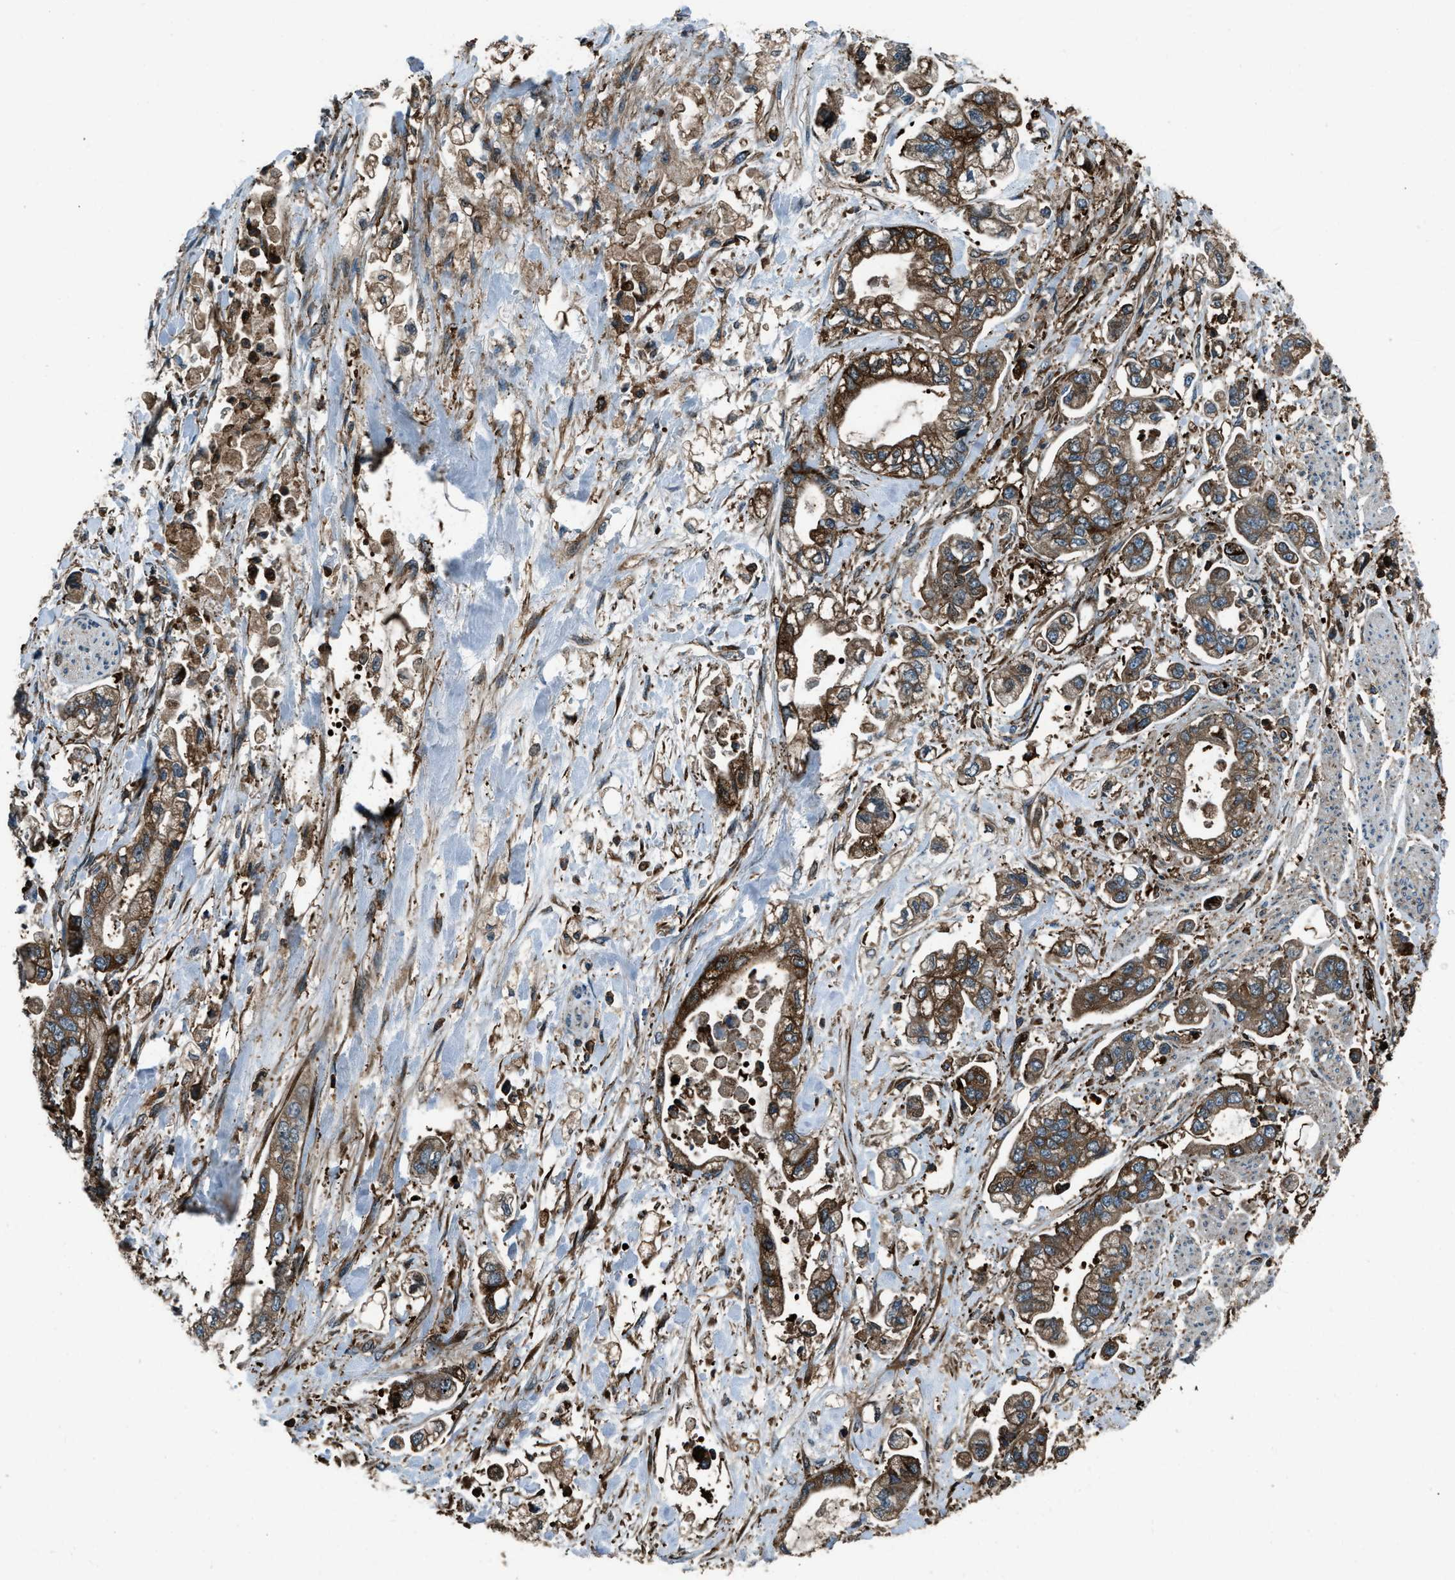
{"staining": {"intensity": "moderate", "quantity": ">75%", "location": "cytoplasmic/membranous"}, "tissue": "stomach cancer", "cell_type": "Tumor cells", "image_type": "cancer", "snomed": [{"axis": "morphology", "description": "Normal tissue, NOS"}, {"axis": "morphology", "description": "Adenocarcinoma, NOS"}, {"axis": "topography", "description": "Stomach"}], "caption": "This photomicrograph reveals immunohistochemistry staining of stomach cancer, with medium moderate cytoplasmic/membranous staining in about >75% of tumor cells.", "gene": "SNX30", "patient": {"sex": "male", "age": 62}}